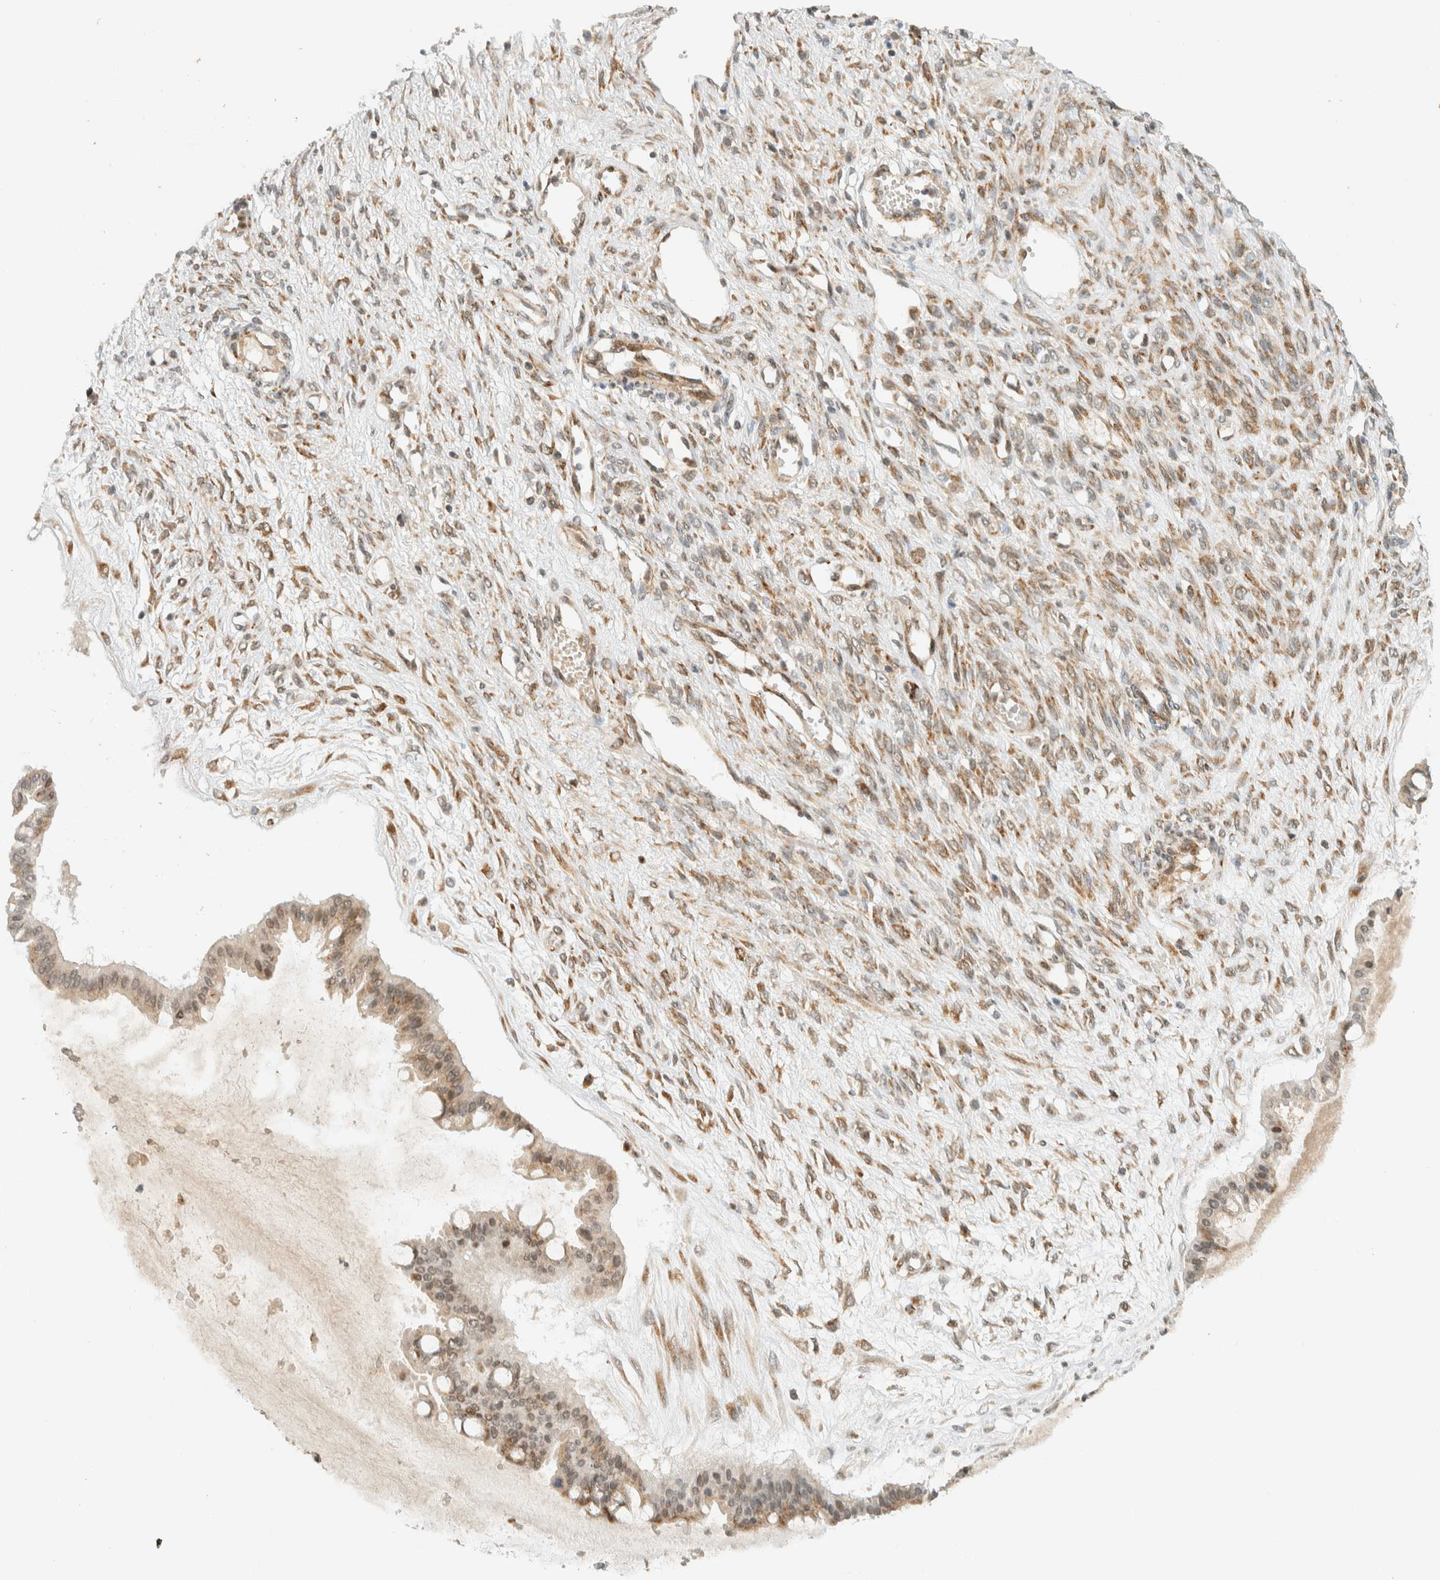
{"staining": {"intensity": "weak", "quantity": "25%-75%", "location": "cytoplasmic/membranous,nuclear"}, "tissue": "ovarian cancer", "cell_type": "Tumor cells", "image_type": "cancer", "snomed": [{"axis": "morphology", "description": "Cystadenocarcinoma, mucinous, NOS"}, {"axis": "topography", "description": "Ovary"}], "caption": "Immunohistochemistry (IHC) (DAB (3,3'-diaminobenzidine)) staining of ovarian cancer exhibits weak cytoplasmic/membranous and nuclear protein staining in approximately 25%-75% of tumor cells. (DAB (3,3'-diaminobenzidine) IHC with brightfield microscopy, high magnification).", "gene": "ITPRID1", "patient": {"sex": "female", "age": 73}}